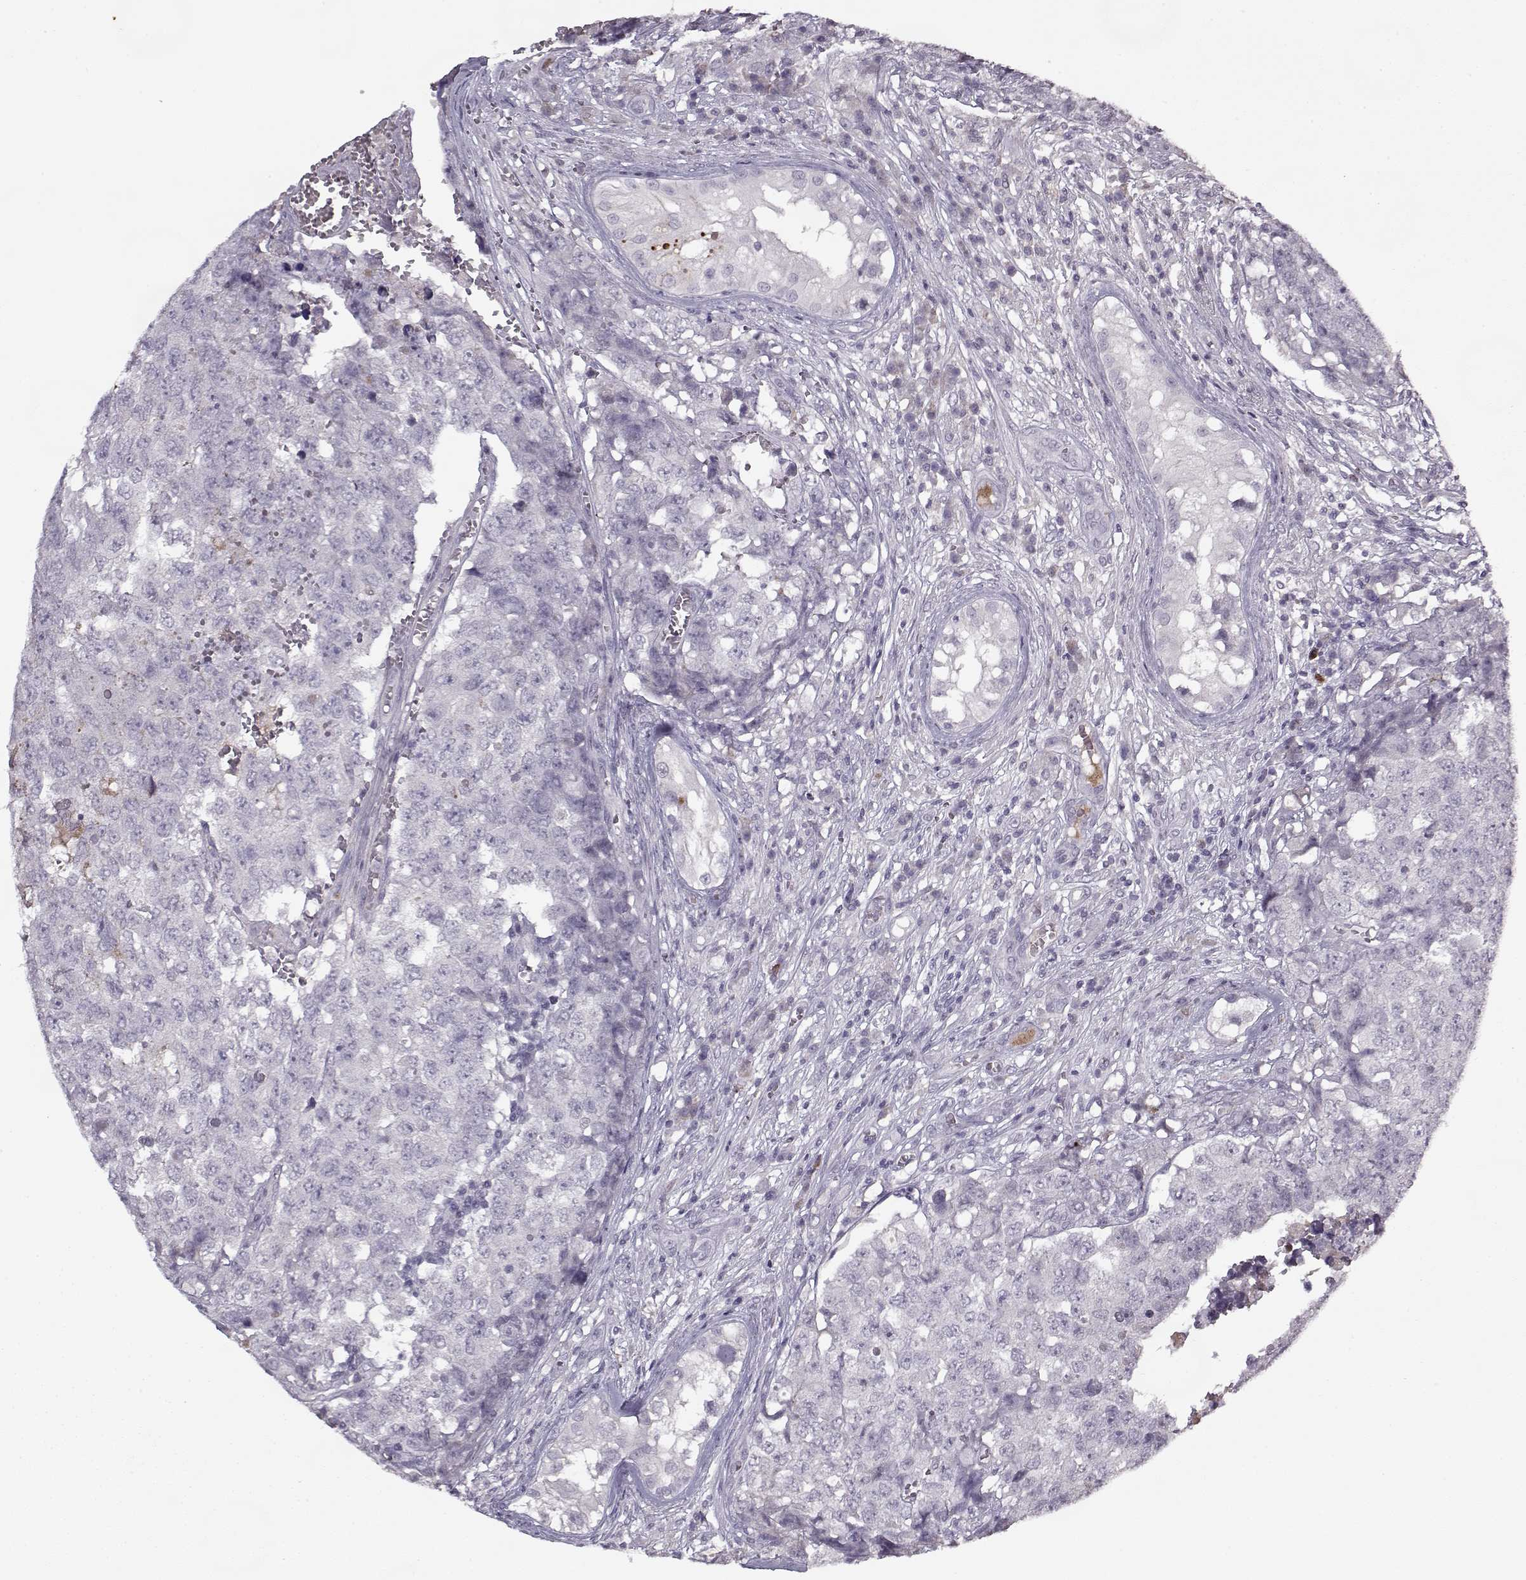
{"staining": {"intensity": "negative", "quantity": "none", "location": "none"}, "tissue": "testis cancer", "cell_type": "Tumor cells", "image_type": "cancer", "snomed": [{"axis": "morphology", "description": "Carcinoma, Embryonal, NOS"}, {"axis": "topography", "description": "Testis"}], "caption": "High magnification brightfield microscopy of testis cancer stained with DAB (3,3'-diaminobenzidine) (brown) and counterstained with hematoxylin (blue): tumor cells show no significant expression.", "gene": "KRT9", "patient": {"sex": "male", "age": 23}}